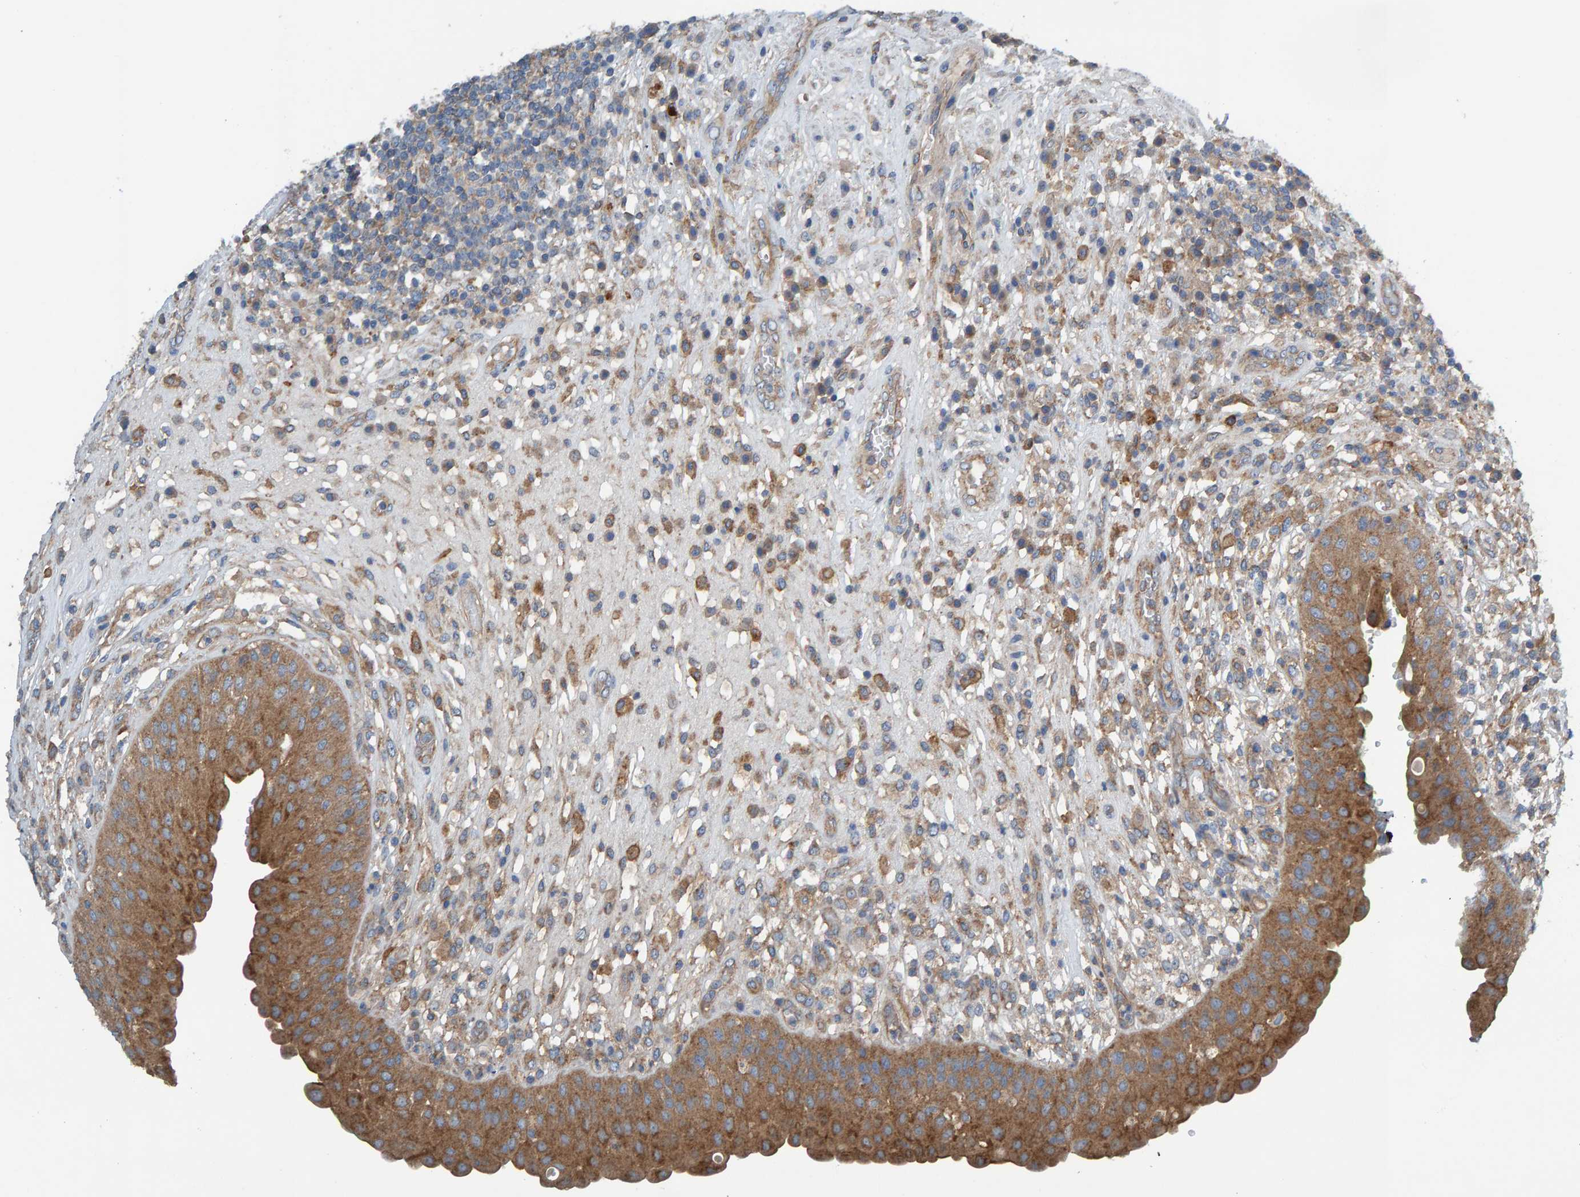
{"staining": {"intensity": "moderate", "quantity": ">75%", "location": "cytoplasmic/membranous"}, "tissue": "urinary bladder", "cell_type": "Urothelial cells", "image_type": "normal", "snomed": [{"axis": "morphology", "description": "Normal tissue, NOS"}, {"axis": "topography", "description": "Urinary bladder"}], "caption": "Urinary bladder stained with DAB IHC displays medium levels of moderate cytoplasmic/membranous positivity in about >75% of urothelial cells.", "gene": "MKLN1", "patient": {"sex": "female", "age": 62}}